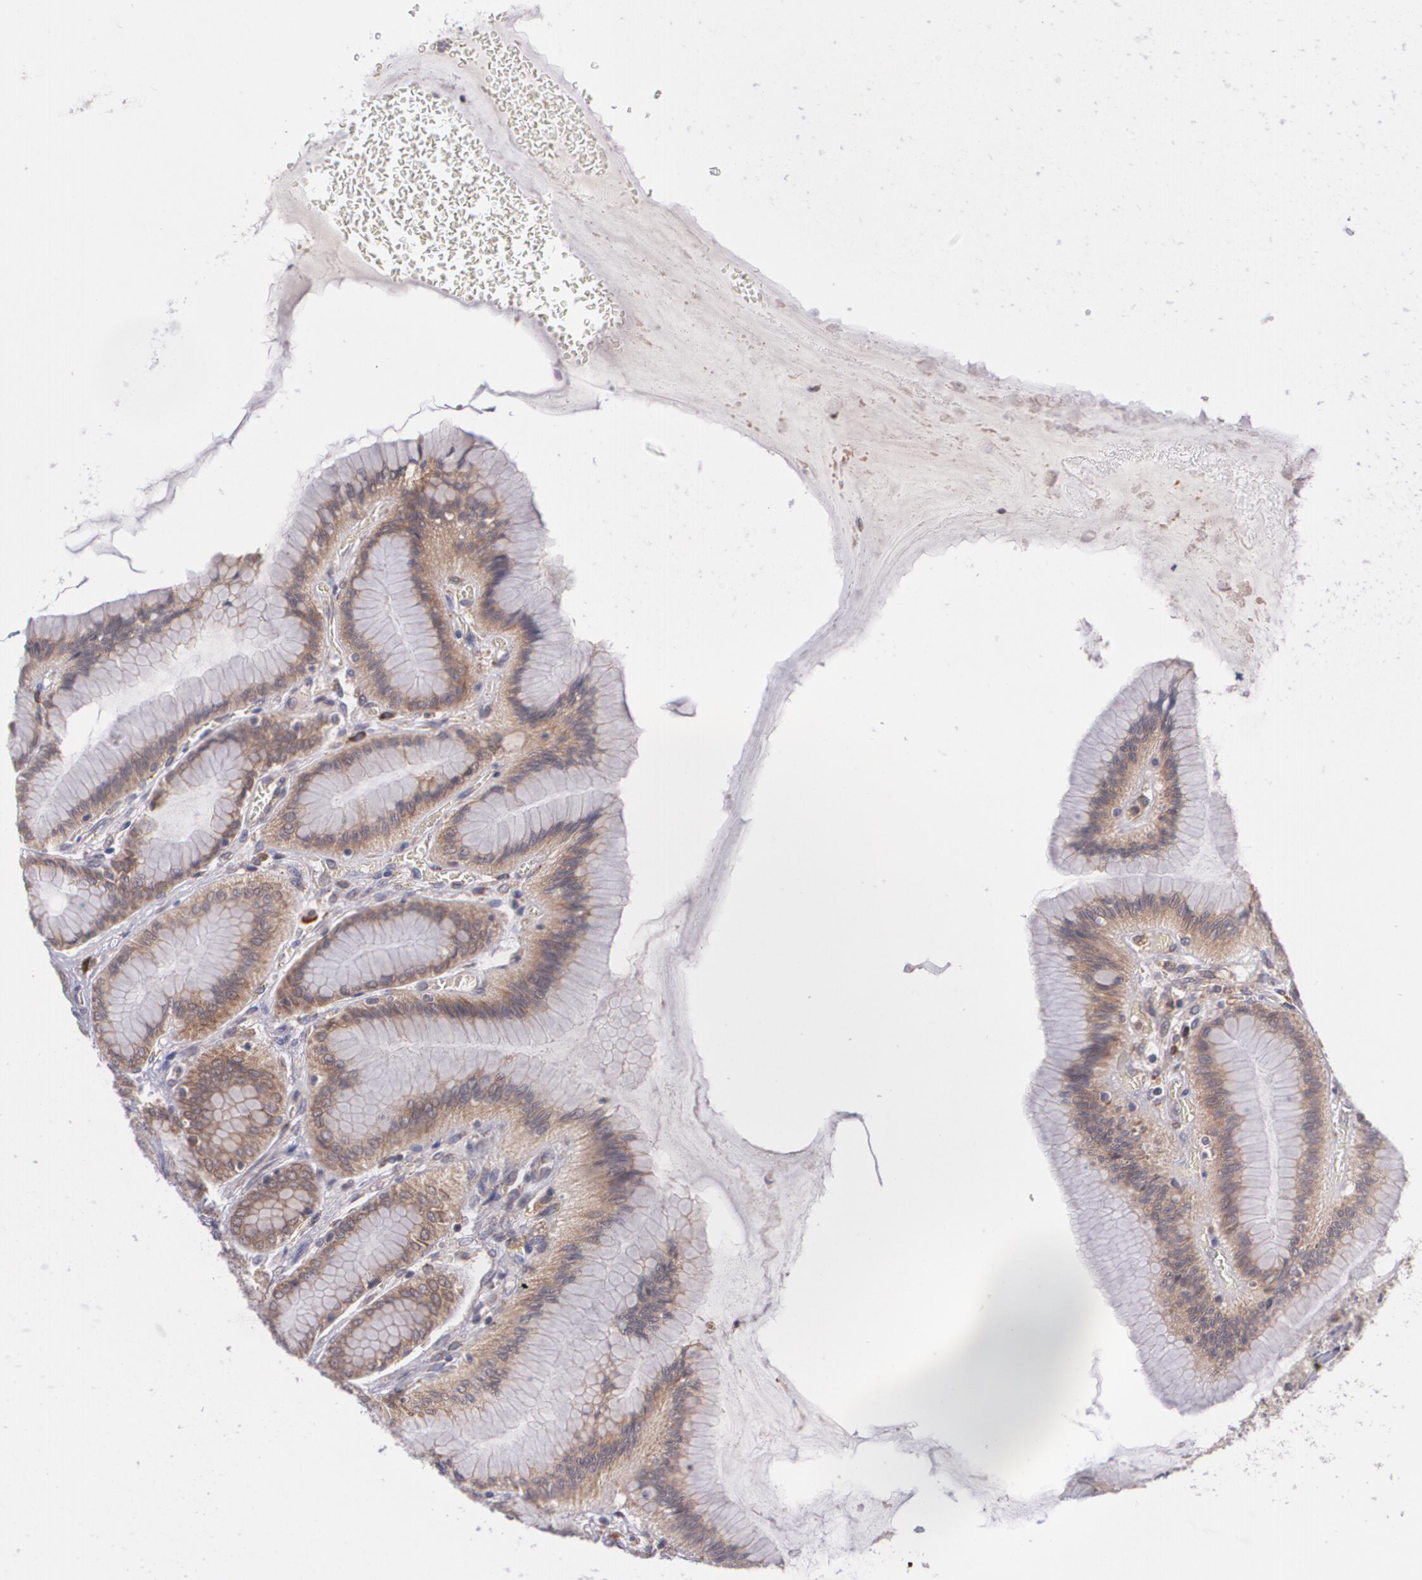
{"staining": {"intensity": "moderate", "quantity": ">75%", "location": "cytoplasmic/membranous"}, "tissue": "stomach", "cell_type": "Glandular cells", "image_type": "normal", "snomed": [{"axis": "morphology", "description": "Normal tissue, NOS"}, {"axis": "morphology", "description": "Adenocarcinoma, NOS"}, {"axis": "topography", "description": "Stomach"}, {"axis": "topography", "description": "Stomach, lower"}], "caption": "Protein positivity by IHC demonstrates moderate cytoplasmic/membranous expression in about >75% of glandular cells in normal stomach.", "gene": "CCL17", "patient": {"sex": "female", "age": 65}}